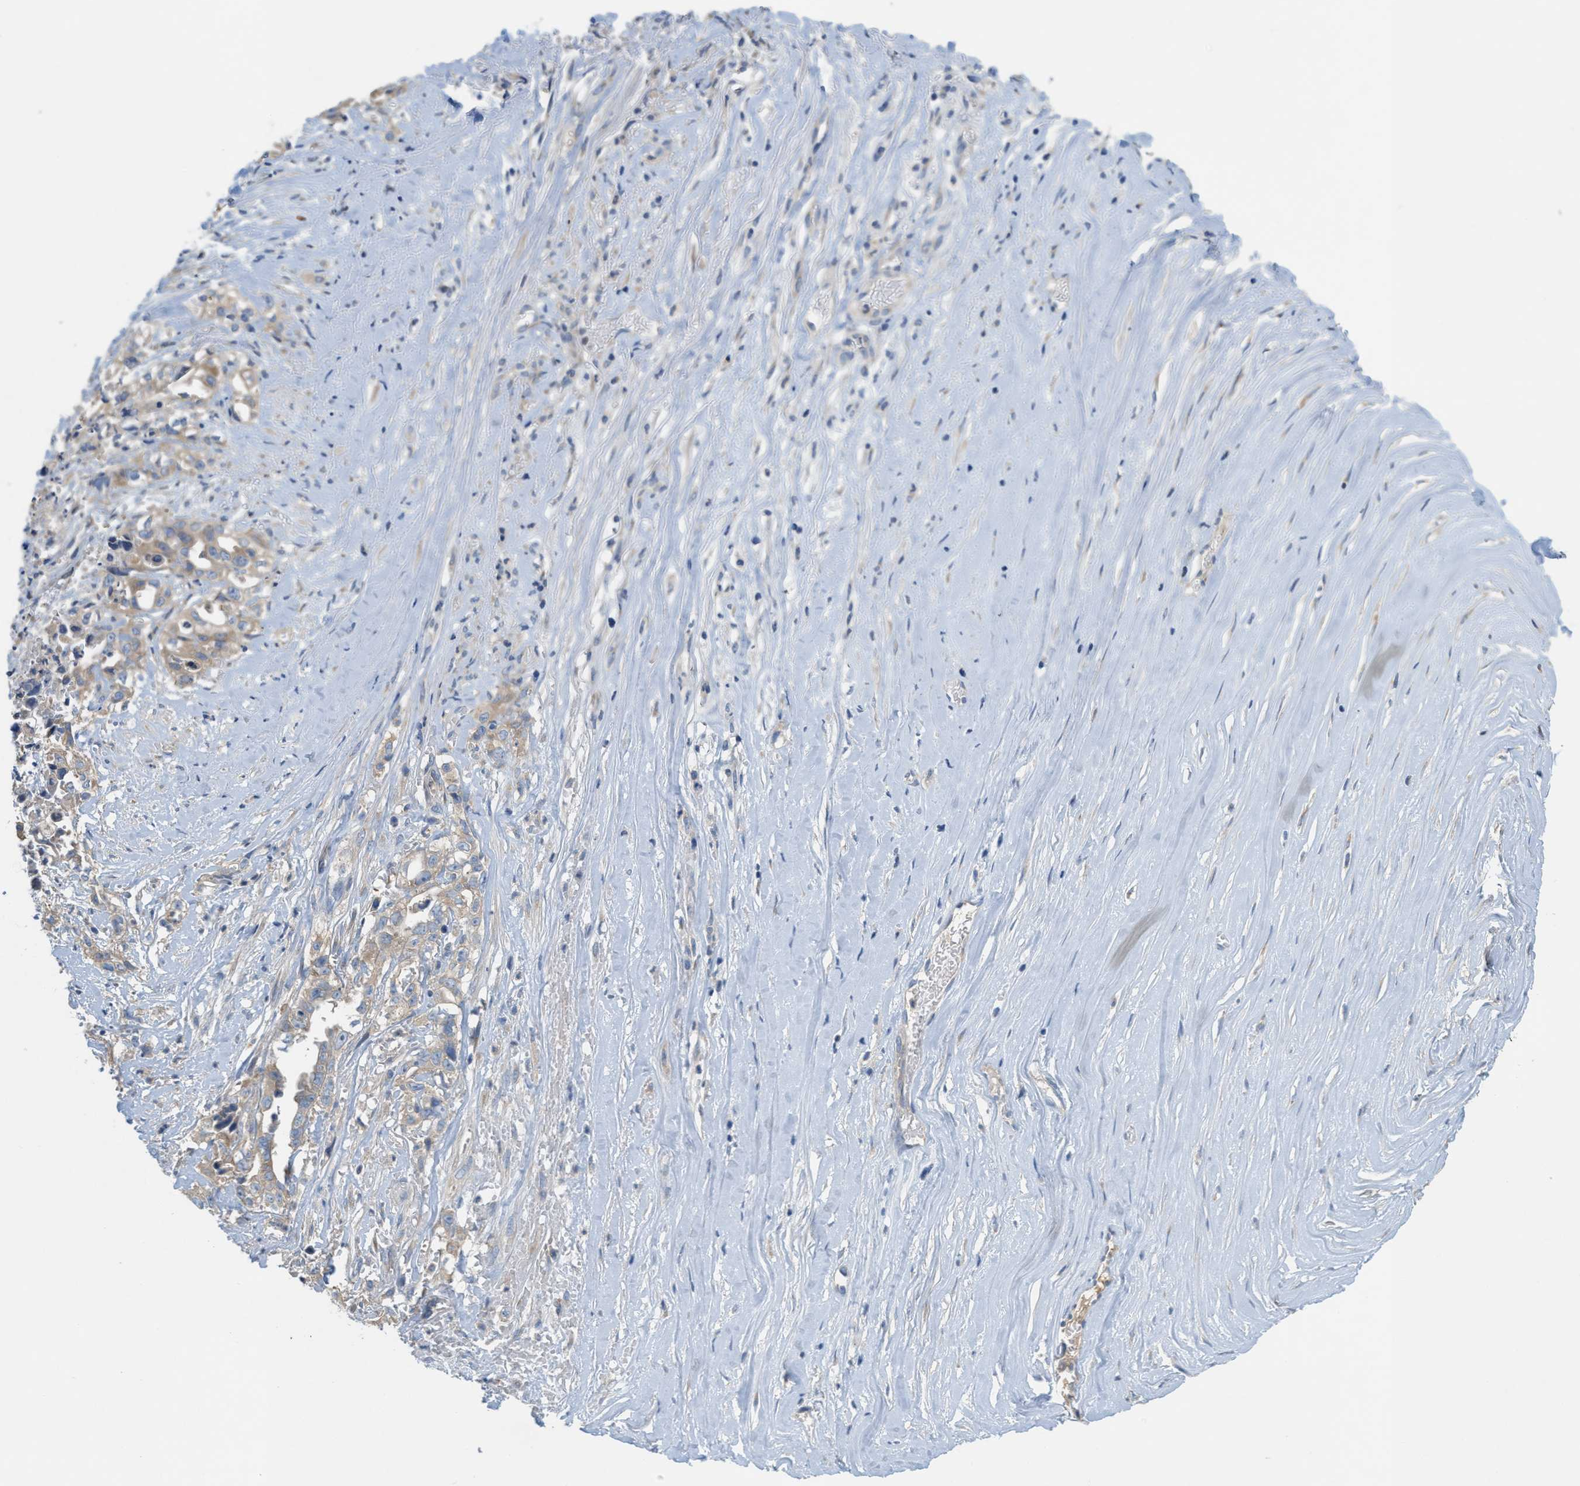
{"staining": {"intensity": "weak", "quantity": ">75%", "location": "cytoplasmic/membranous"}, "tissue": "liver cancer", "cell_type": "Tumor cells", "image_type": "cancer", "snomed": [{"axis": "morphology", "description": "Cholangiocarcinoma"}, {"axis": "topography", "description": "Liver"}], "caption": "This micrograph reveals immunohistochemistry staining of cholangiocarcinoma (liver), with low weak cytoplasmic/membranous staining in approximately >75% of tumor cells.", "gene": "UBA5", "patient": {"sex": "female", "age": 70}}